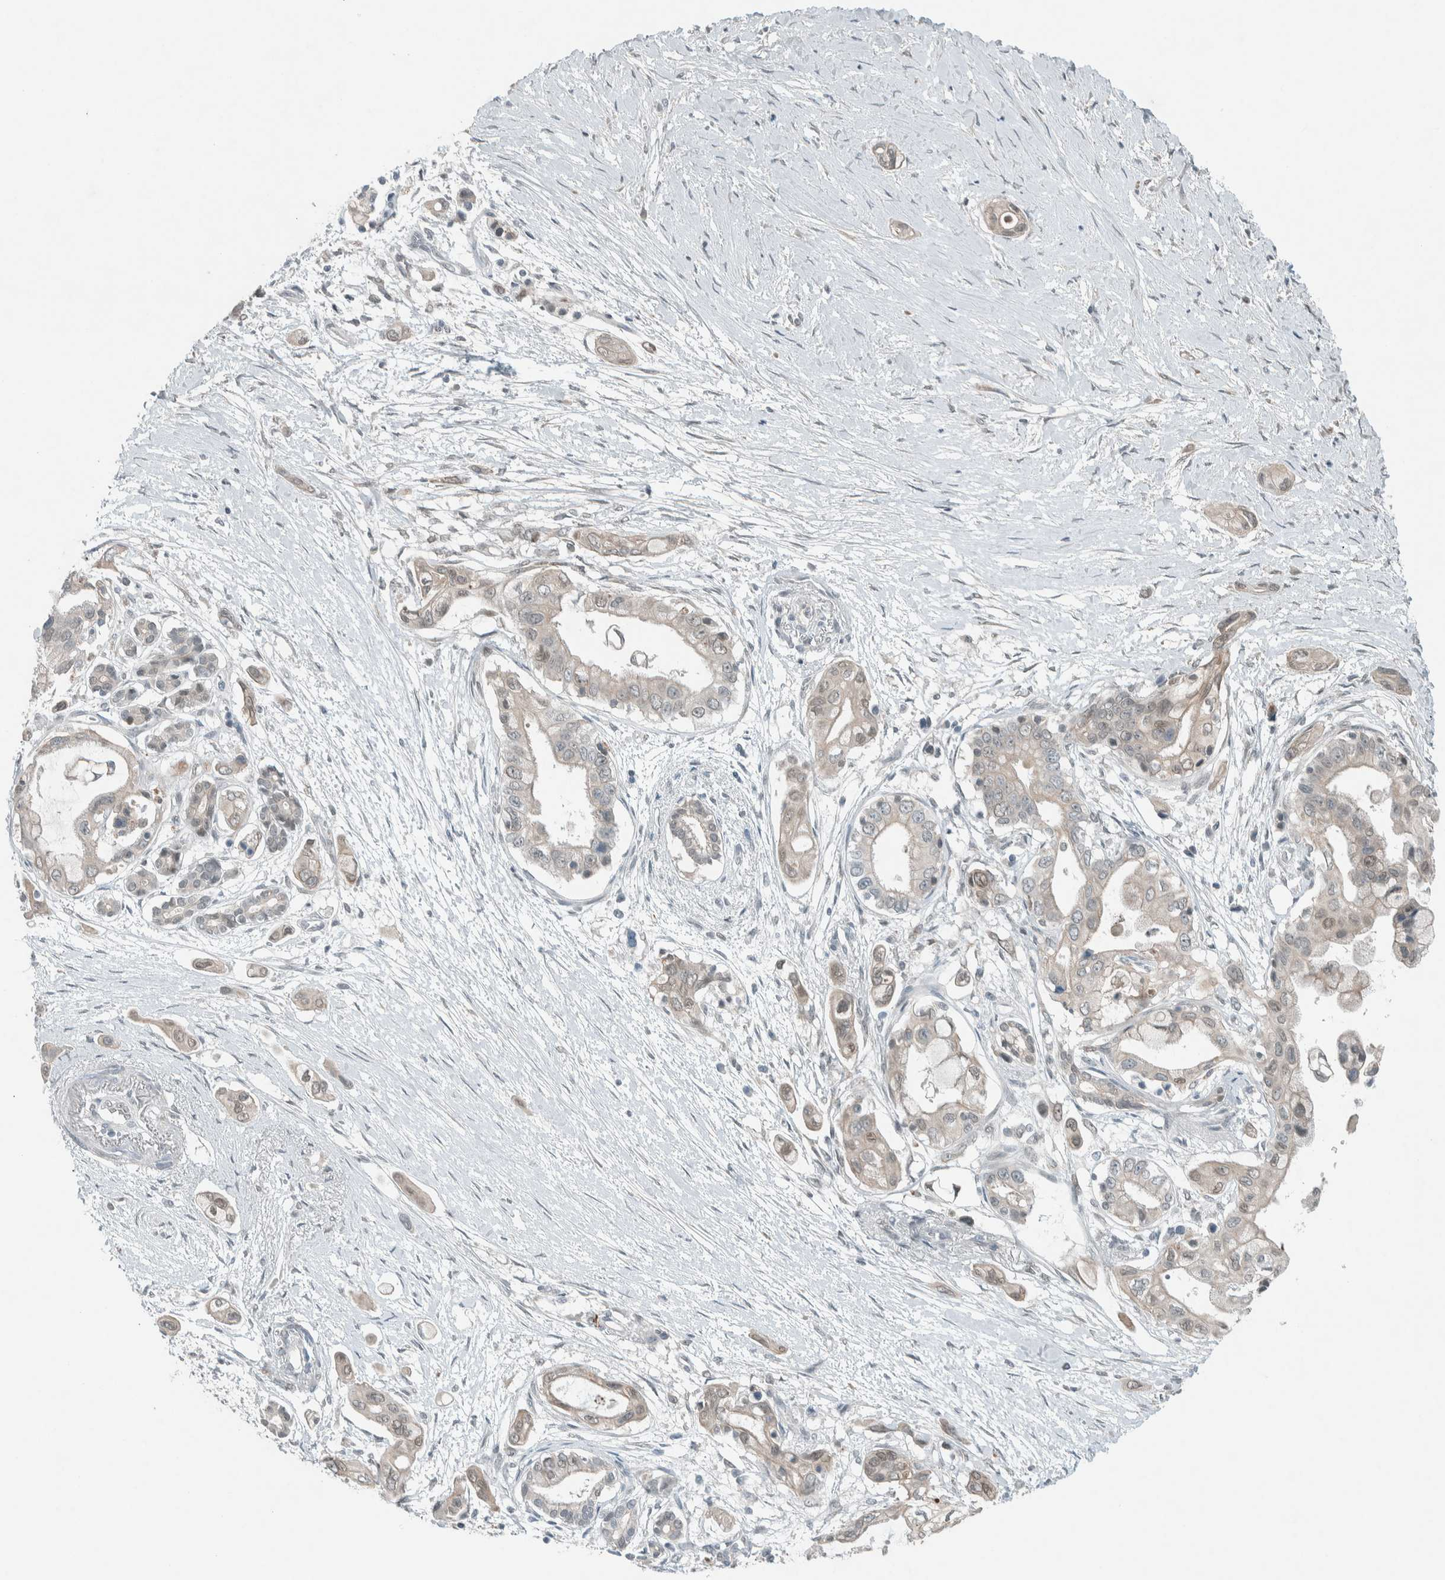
{"staining": {"intensity": "weak", "quantity": "<25%", "location": "cytoplasmic/membranous,nuclear"}, "tissue": "pancreatic cancer", "cell_type": "Tumor cells", "image_type": "cancer", "snomed": [{"axis": "morphology", "description": "Adenocarcinoma, NOS"}, {"axis": "topography", "description": "Pancreas"}], "caption": "Tumor cells are negative for protein expression in human adenocarcinoma (pancreatic).", "gene": "CERCAM", "patient": {"sex": "male", "age": 59}}